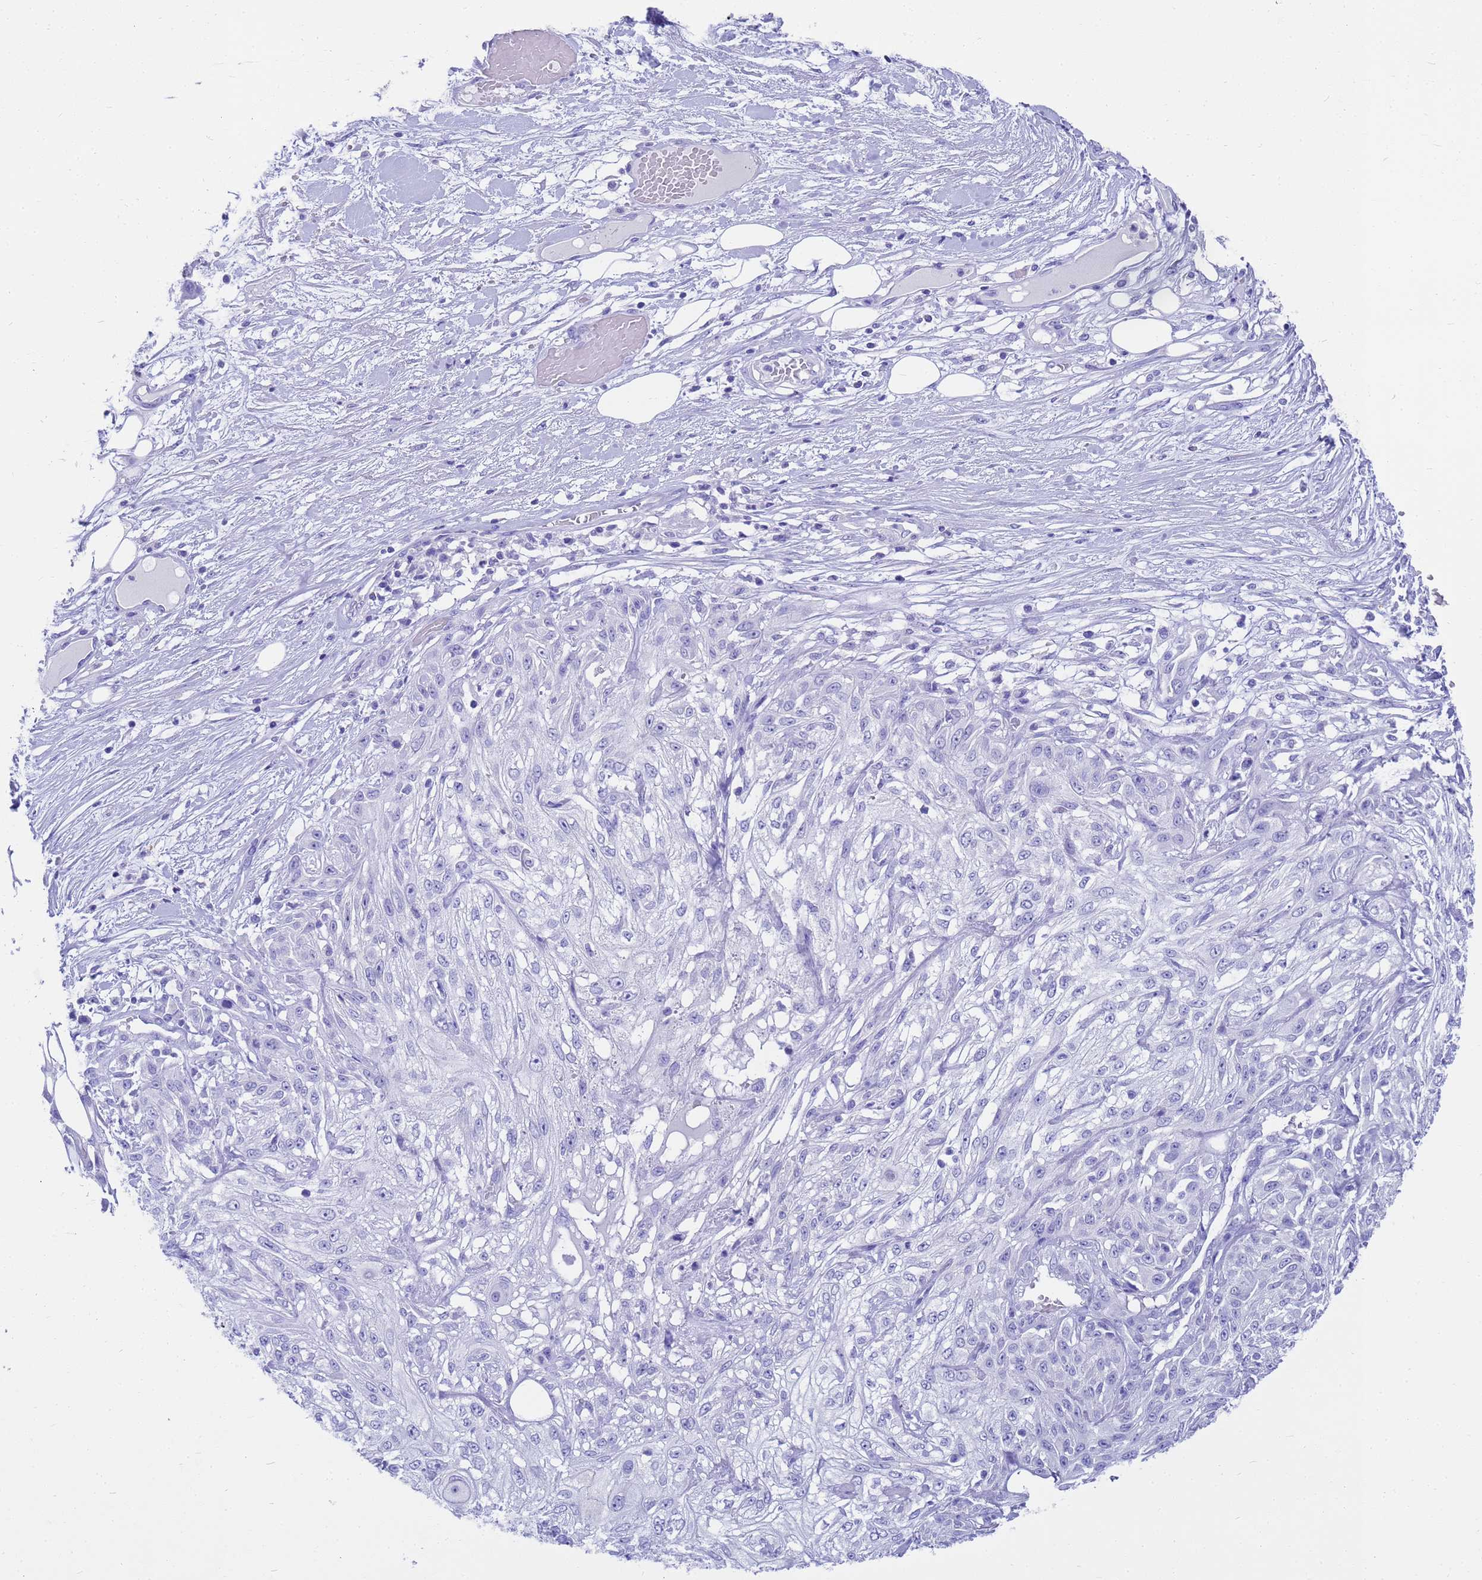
{"staining": {"intensity": "negative", "quantity": "none", "location": "none"}, "tissue": "skin cancer", "cell_type": "Tumor cells", "image_type": "cancer", "snomed": [{"axis": "morphology", "description": "Squamous cell carcinoma, NOS"}, {"axis": "morphology", "description": "Squamous cell carcinoma, metastatic, NOS"}, {"axis": "topography", "description": "Skin"}, {"axis": "topography", "description": "Lymph node"}], "caption": "Human metastatic squamous cell carcinoma (skin) stained for a protein using IHC demonstrates no staining in tumor cells.", "gene": "MS4A13", "patient": {"sex": "male", "age": 75}}